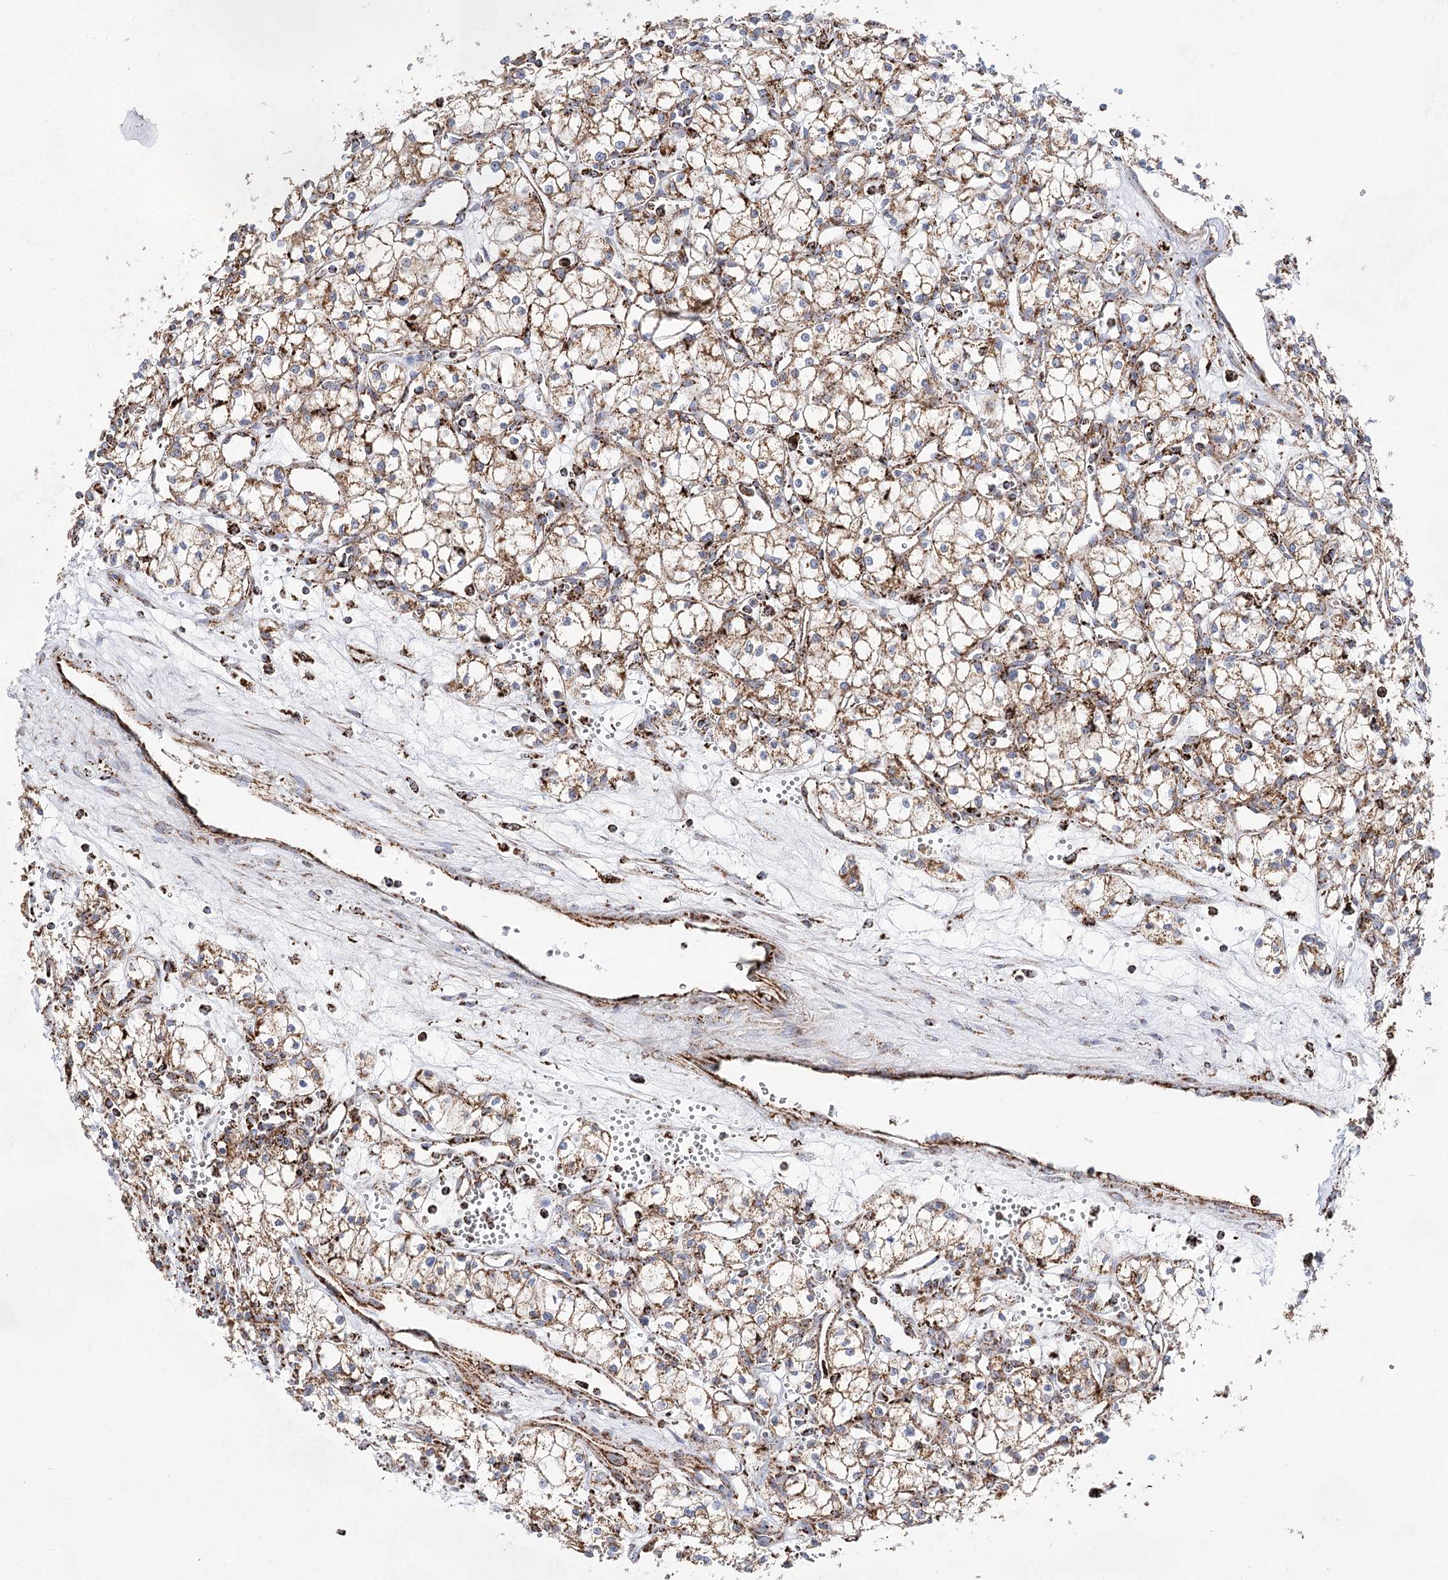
{"staining": {"intensity": "moderate", "quantity": ">75%", "location": "cytoplasmic/membranous"}, "tissue": "renal cancer", "cell_type": "Tumor cells", "image_type": "cancer", "snomed": [{"axis": "morphology", "description": "Adenocarcinoma, NOS"}, {"axis": "topography", "description": "Kidney"}], "caption": "A medium amount of moderate cytoplasmic/membranous staining is seen in approximately >75% of tumor cells in renal adenocarcinoma tissue.", "gene": "NADK2", "patient": {"sex": "male", "age": 59}}